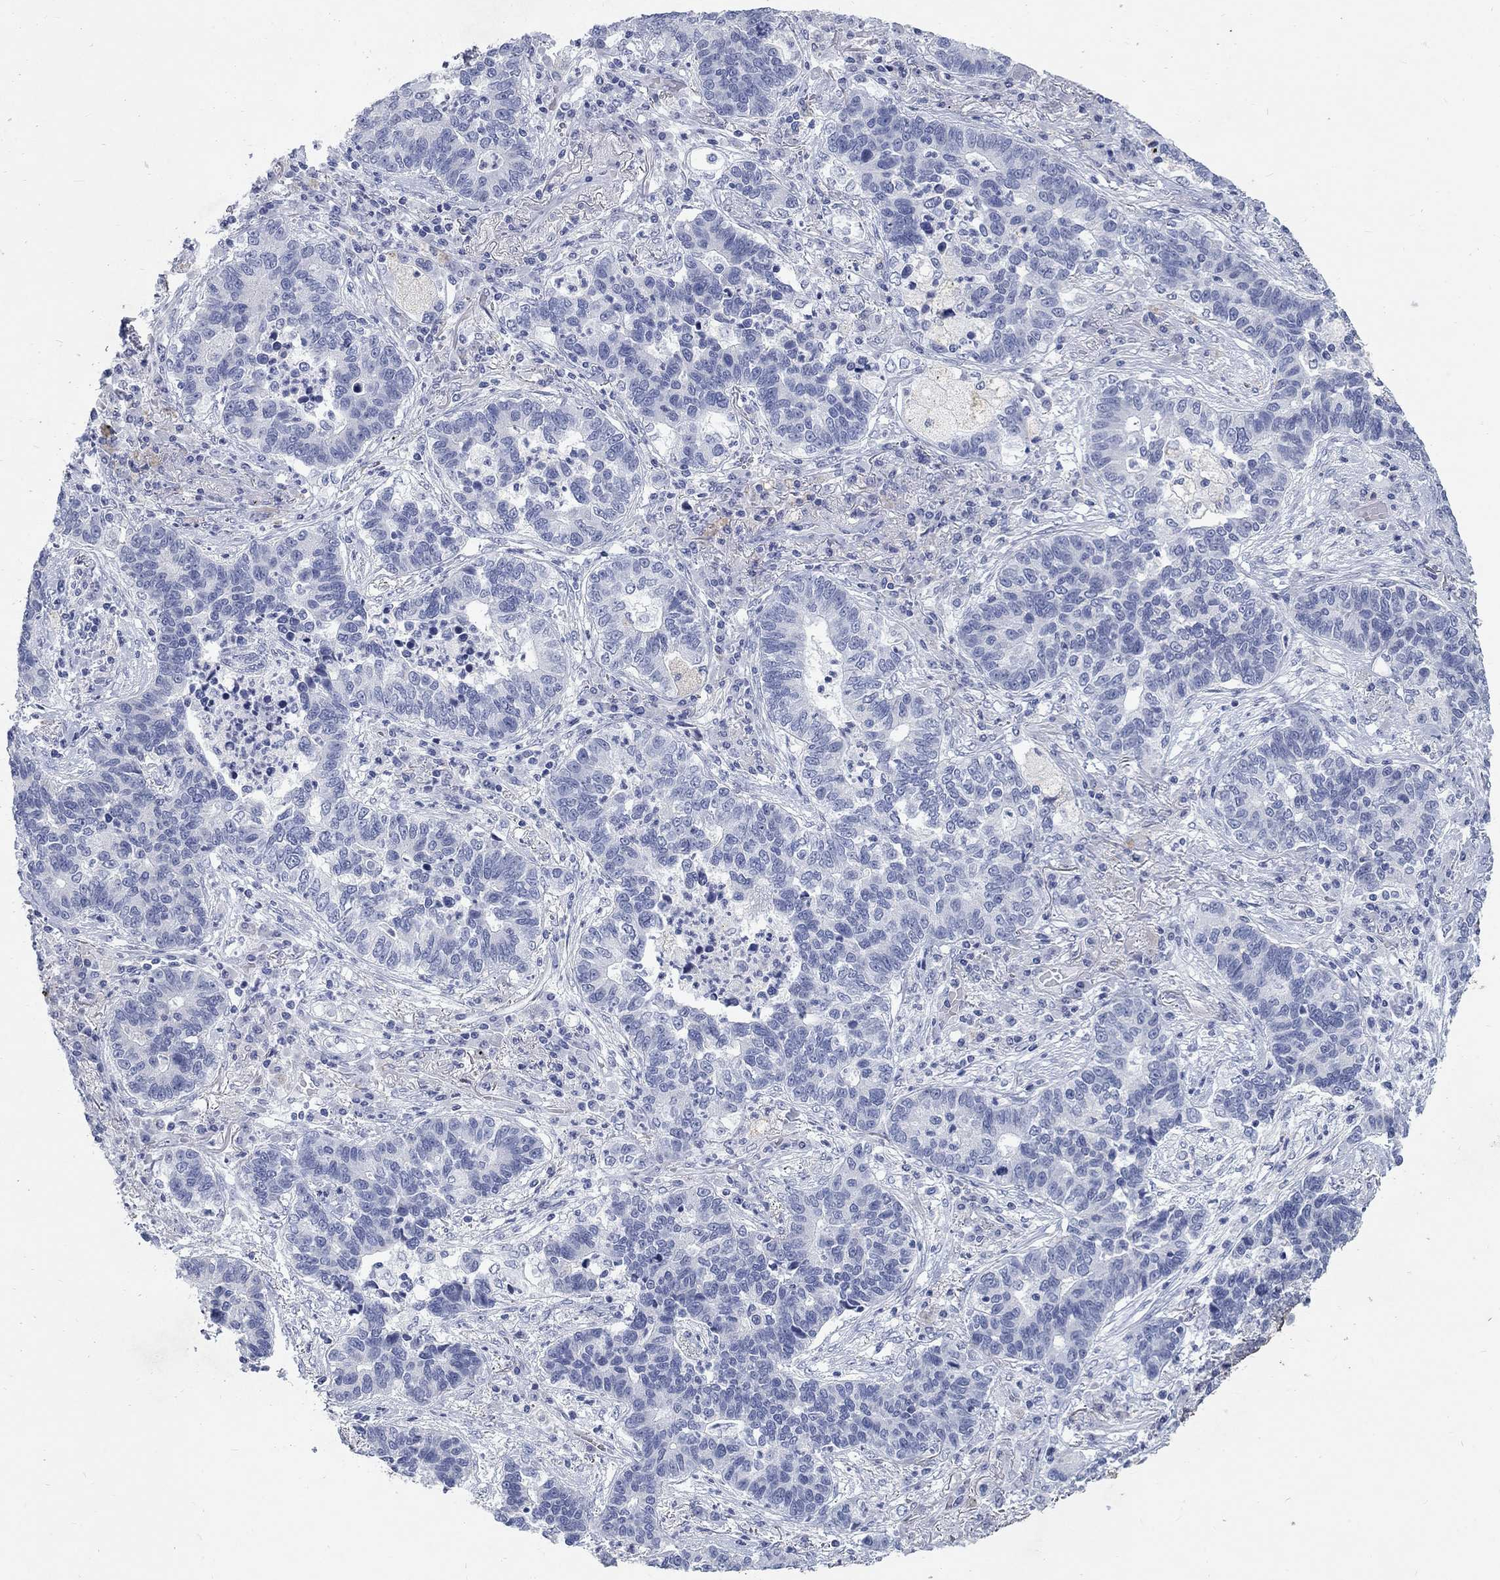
{"staining": {"intensity": "negative", "quantity": "none", "location": "none"}, "tissue": "lung cancer", "cell_type": "Tumor cells", "image_type": "cancer", "snomed": [{"axis": "morphology", "description": "Adenocarcinoma, NOS"}, {"axis": "topography", "description": "Lung"}], "caption": "Human adenocarcinoma (lung) stained for a protein using IHC shows no positivity in tumor cells.", "gene": "RFTN2", "patient": {"sex": "female", "age": 57}}